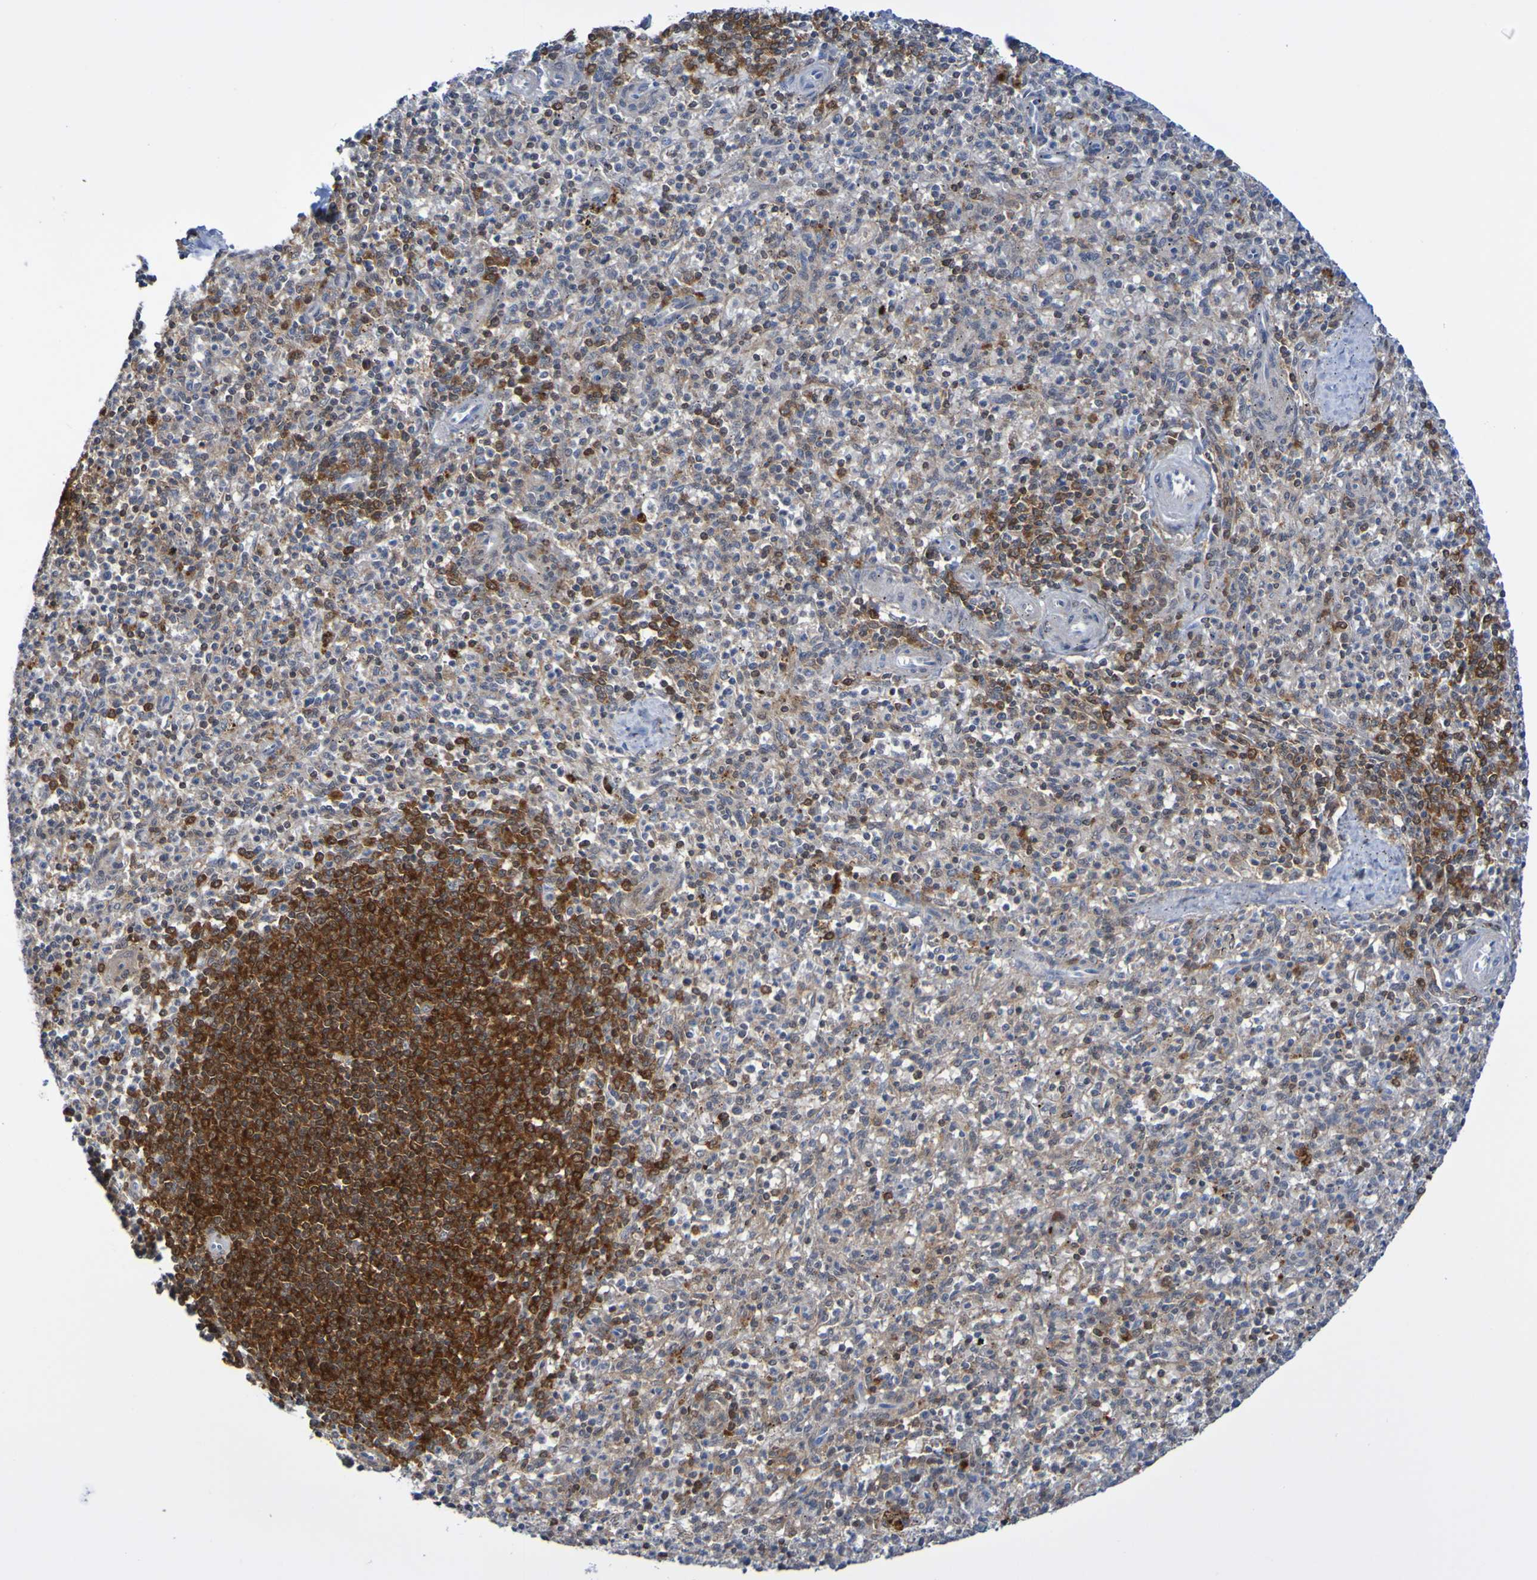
{"staining": {"intensity": "moderate", "quantity": "25%-75%", "location": "cytoplasmic/membranous"}, "tissue": "spleen", "cell_type": "Cells in red pulp", "image_type": "normal", "snomed": [{"axis": "morphology", "description": "Normal tissue, NOS"}, {"axis": "topography", "description": "Spleen"}], "caption": "Immunohistochemical staining of normal human spleen reveals moderate cytoplasmic/membranous protein positivity in about 25%-75% of cells in red pulp. The protein of interest is stained brown, and the nuclei are stained in blue (DAB (3,3'-diaminobenzidine) IHC with brightfield microscopy, high magnification).", "gene": "ATIC", "patient": {"sex": "male", "age": 72}}